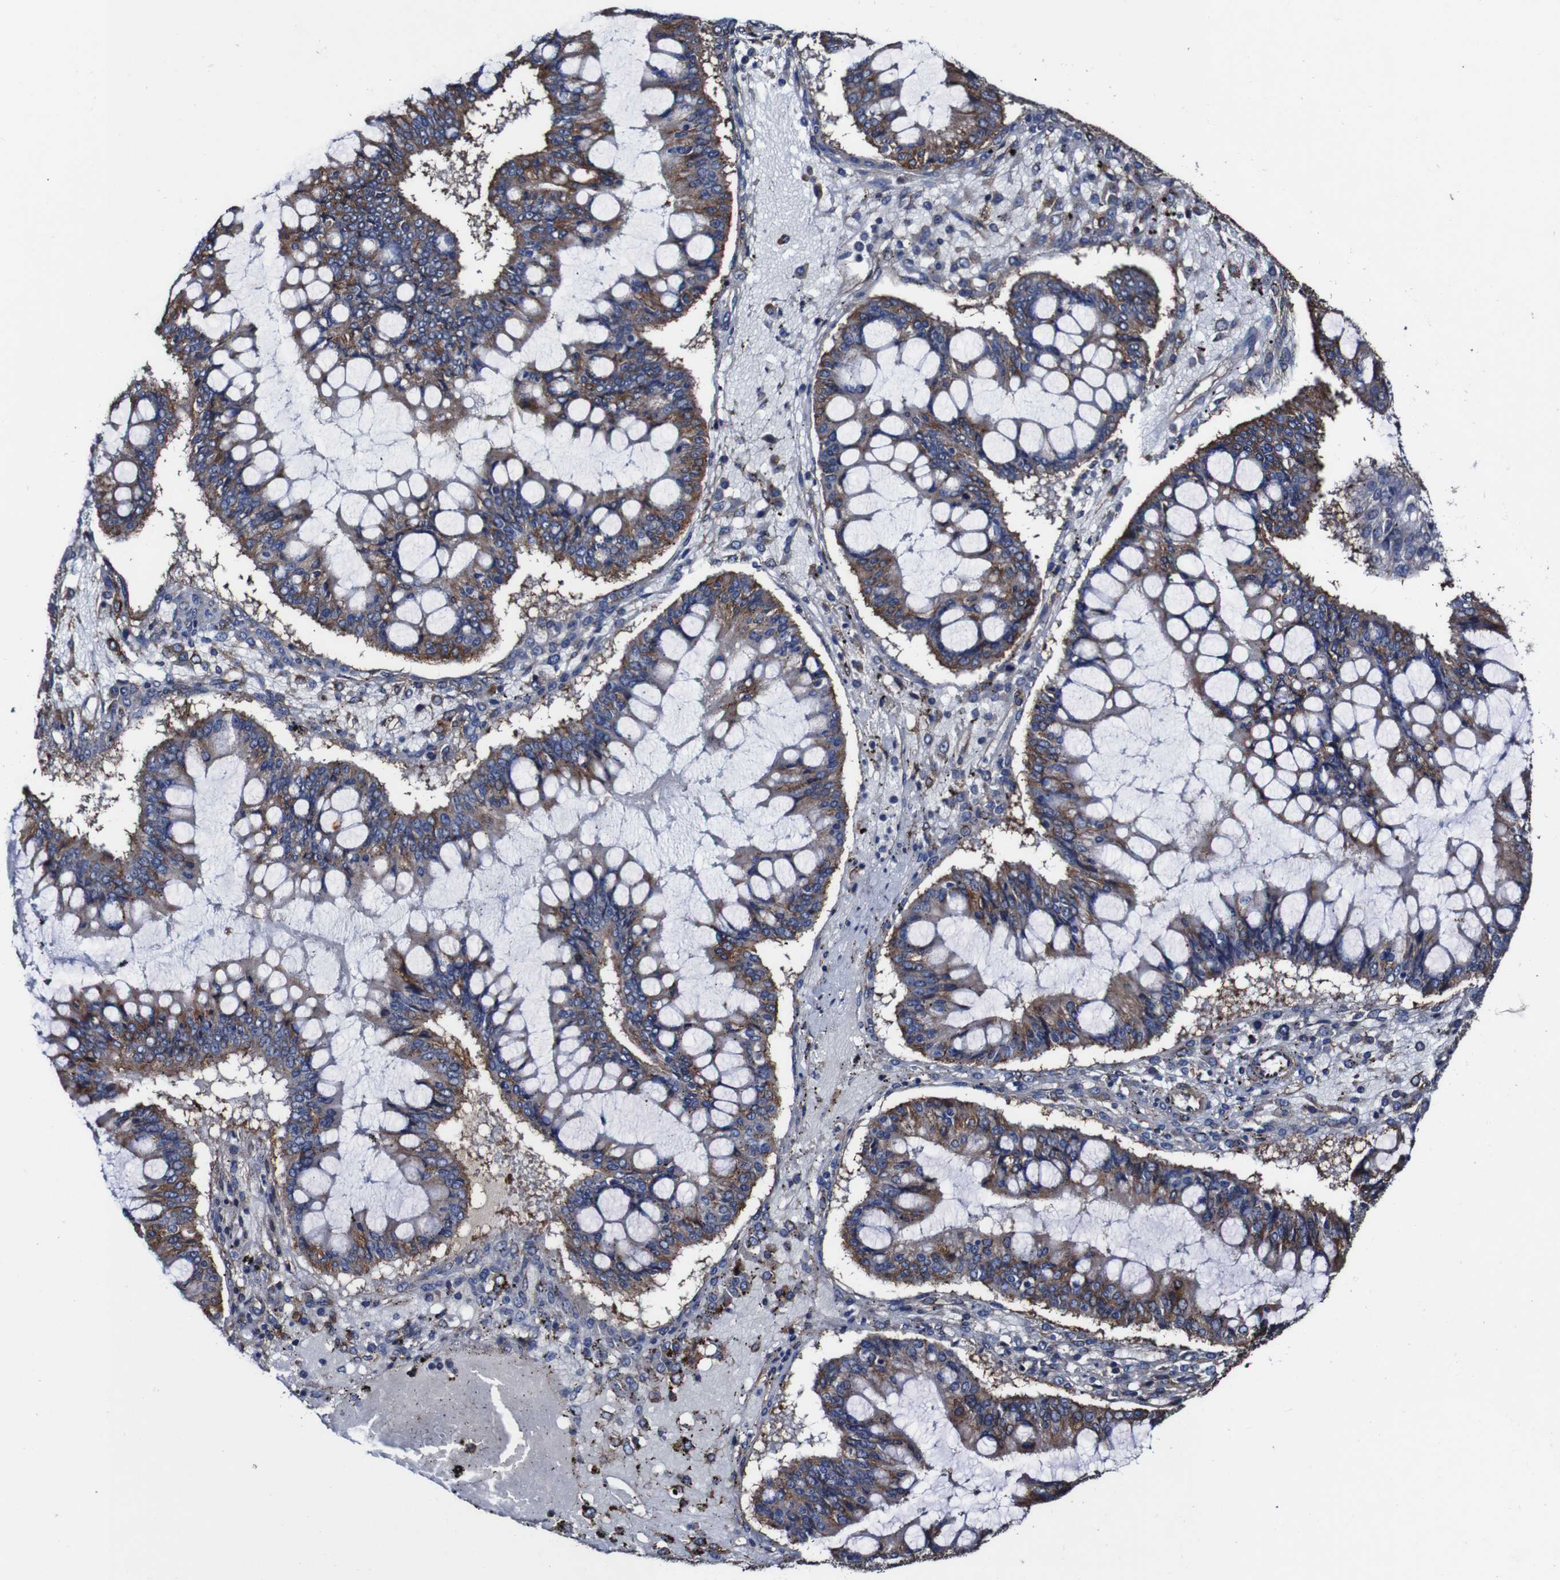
{"staining": {"intensity": "moderate", "quantity": ">75%", "location": "cytoplasmic/membranous"}, "tissue": "ovarian cancer", "cell_type": "Tumor cells", "image_type": "cancer", "snomed": [{"axis": "morphology", "description": "Cystadenocarcinoma, mucinous, NOS"}, {"axis": "topography", "description": "Ovary"}], "caption": "Immunohistochemical staining of ovarian mucinous cystadenocarcinoma shows moderate cytoplasmic/membranous protein expression in approximately >75% of tumor cells.", "gene": "CSF1R", "patient": {"sex": "female", "age": 73}}